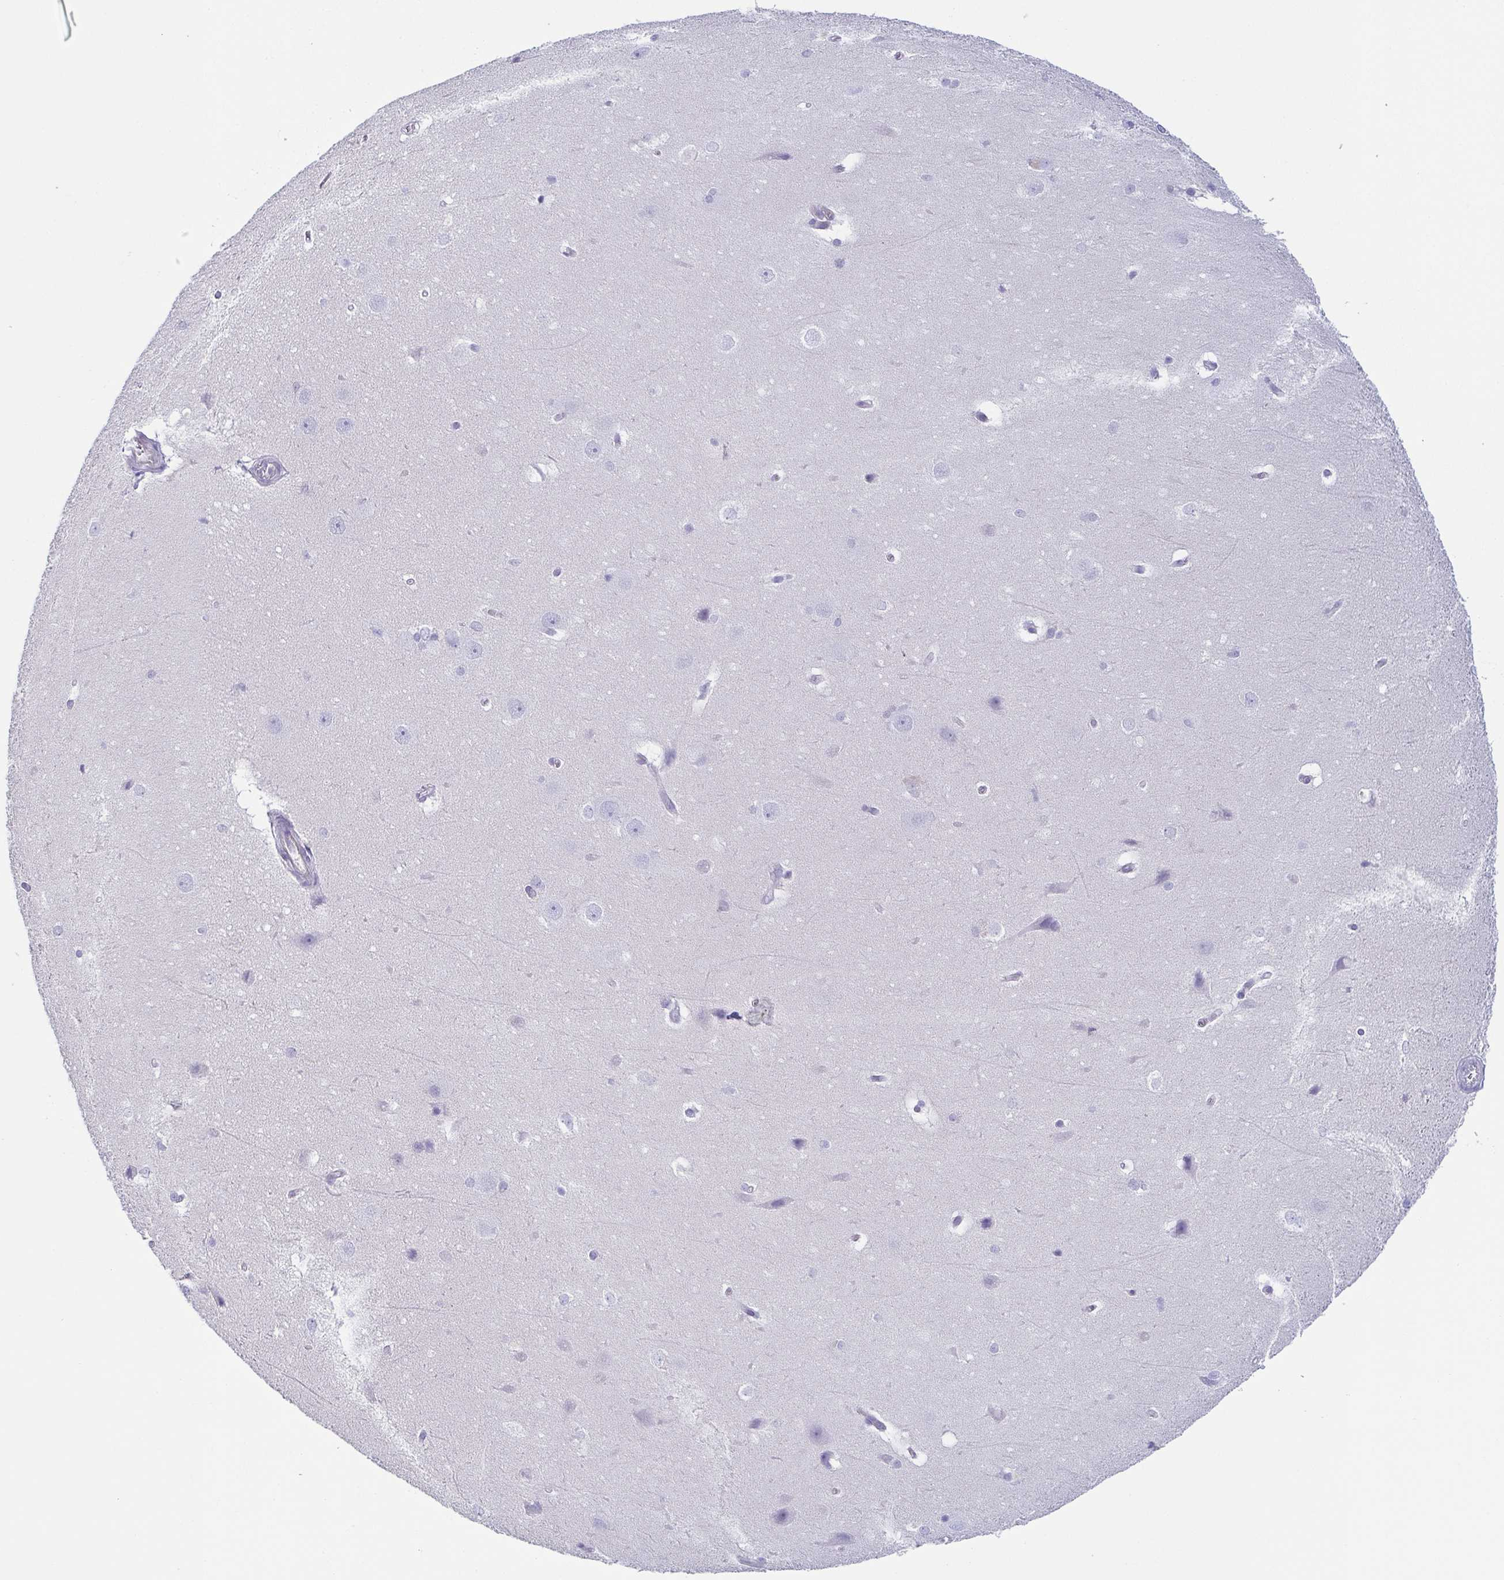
{"staining": {"intensity": "negative", "quantity": "none", "location": "none"}, "tissue": "hippocampus", "cell_type": "Glial cells", "image_type": "normal", "snomed": [{"axis": "morphology", "description": "Normal tissue, NOS"}, {"axis": "topography", "description": "Cerebral cortex"}, {"axis": "topography", "description": "Hippocampus"}], "caption": "A histopathology image of hippocampus stained for a protein exhibits no brown staining in glial cells. The staining was performed using DAB to visualize the protein expression in brown, while the nuclei were stained in blue with hematoxylin (Magnification: 20x).", "gene": "PRR27", "patient": {"sex": "female", "age": 19}}